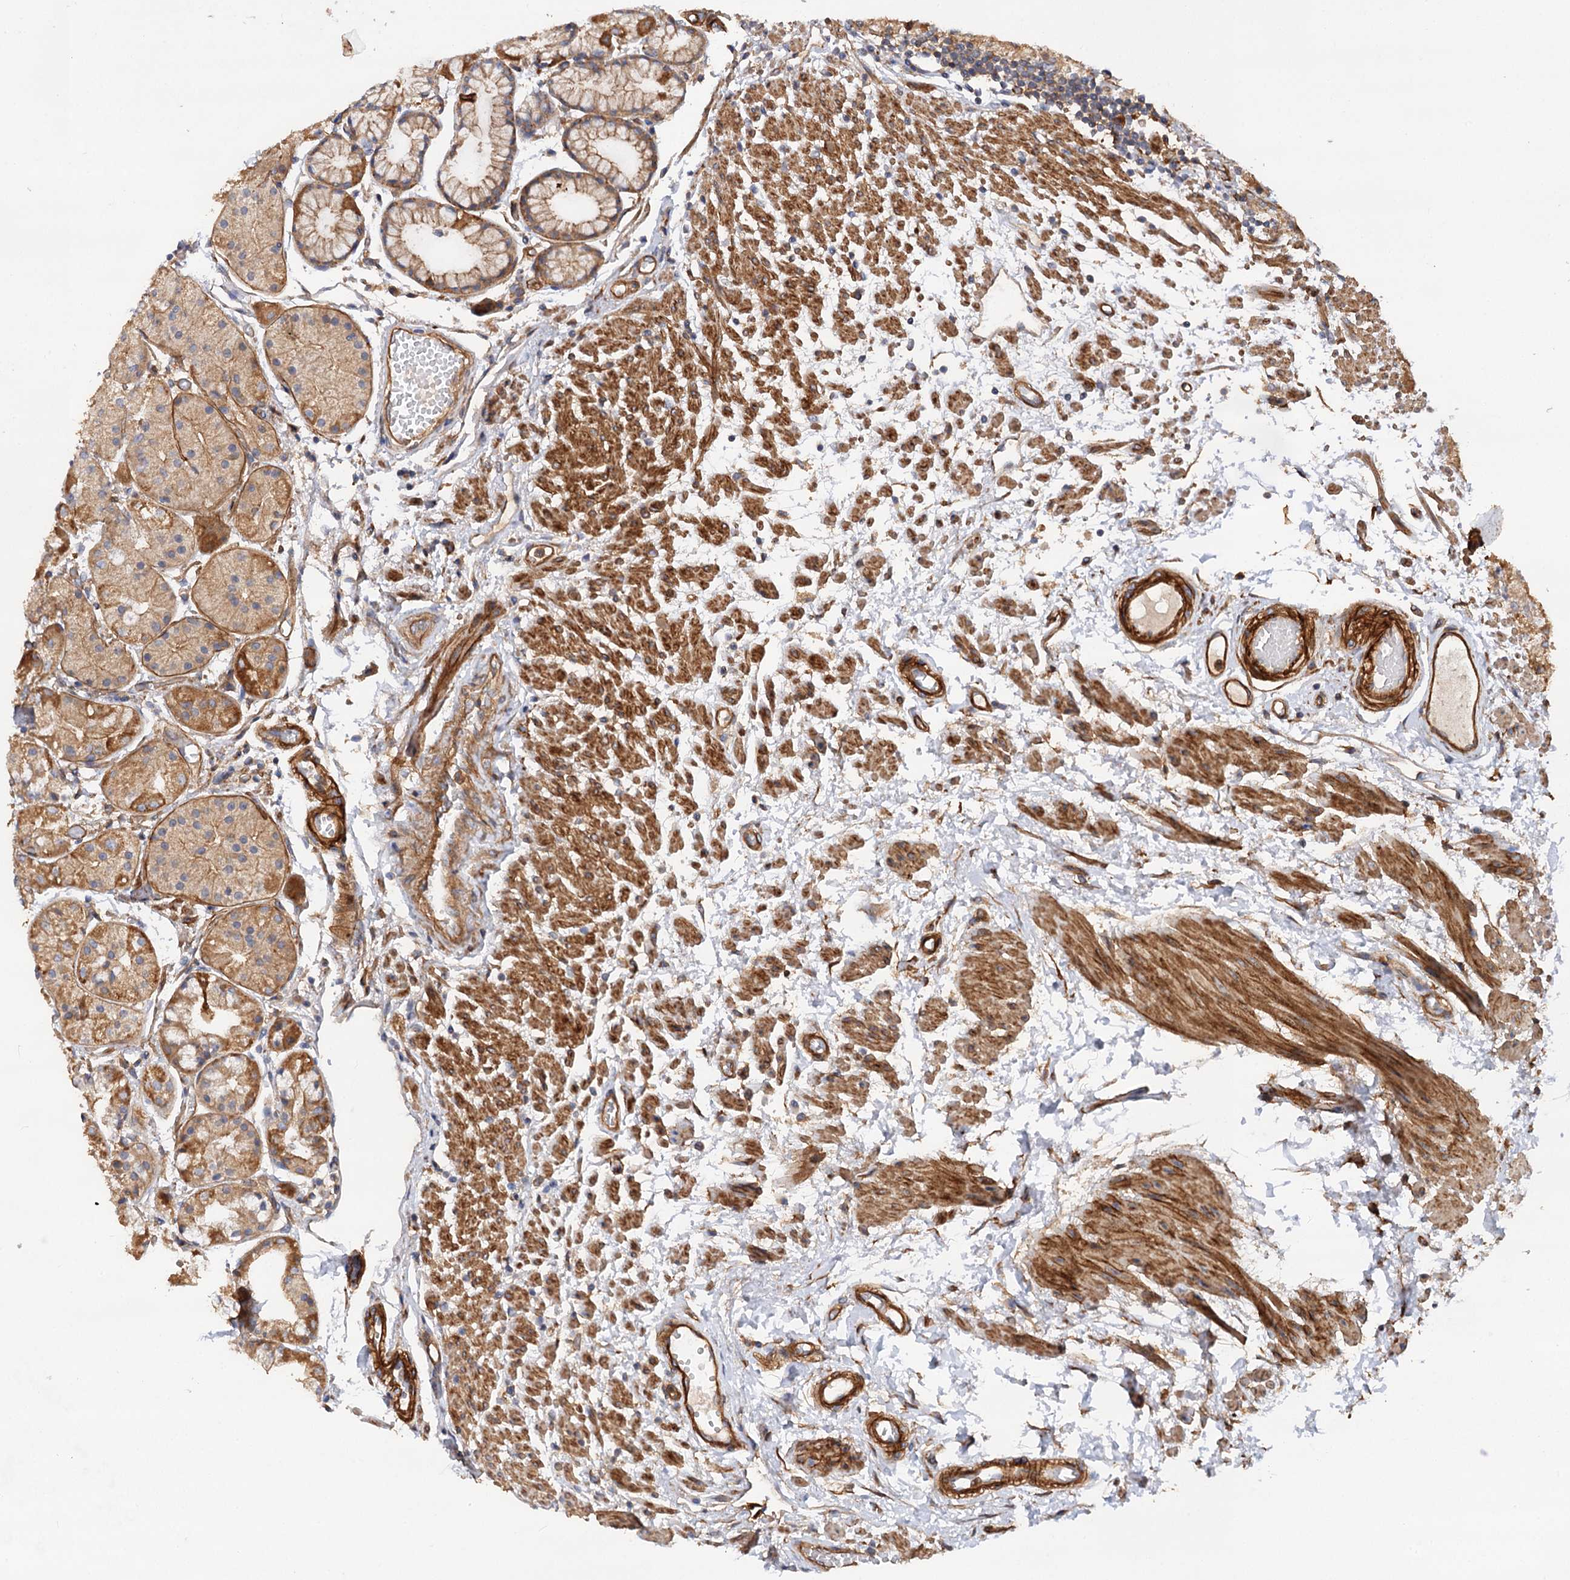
{"staining": {"intensity": "moderate", "quantity": ">75%", "location": "cytoplasmic/membranous"}, "tissue": "stomach", "cell_type": "Glandular cells", "image_type": "normal", "snomed": [{"axis": "morphology", "description": "Normal tissue, NOS"}, {"axis": "topography", "description": "Stomach, upper"}], "caption": "Approximately >75% of glandular cells in normal human stomach demonstrate moderate cytoplasmic/membranous protein positivity as visualized by brown immunohistochemical staining.", "gene": "CSAD", "patient": {"sex": "male", "age": 72}}